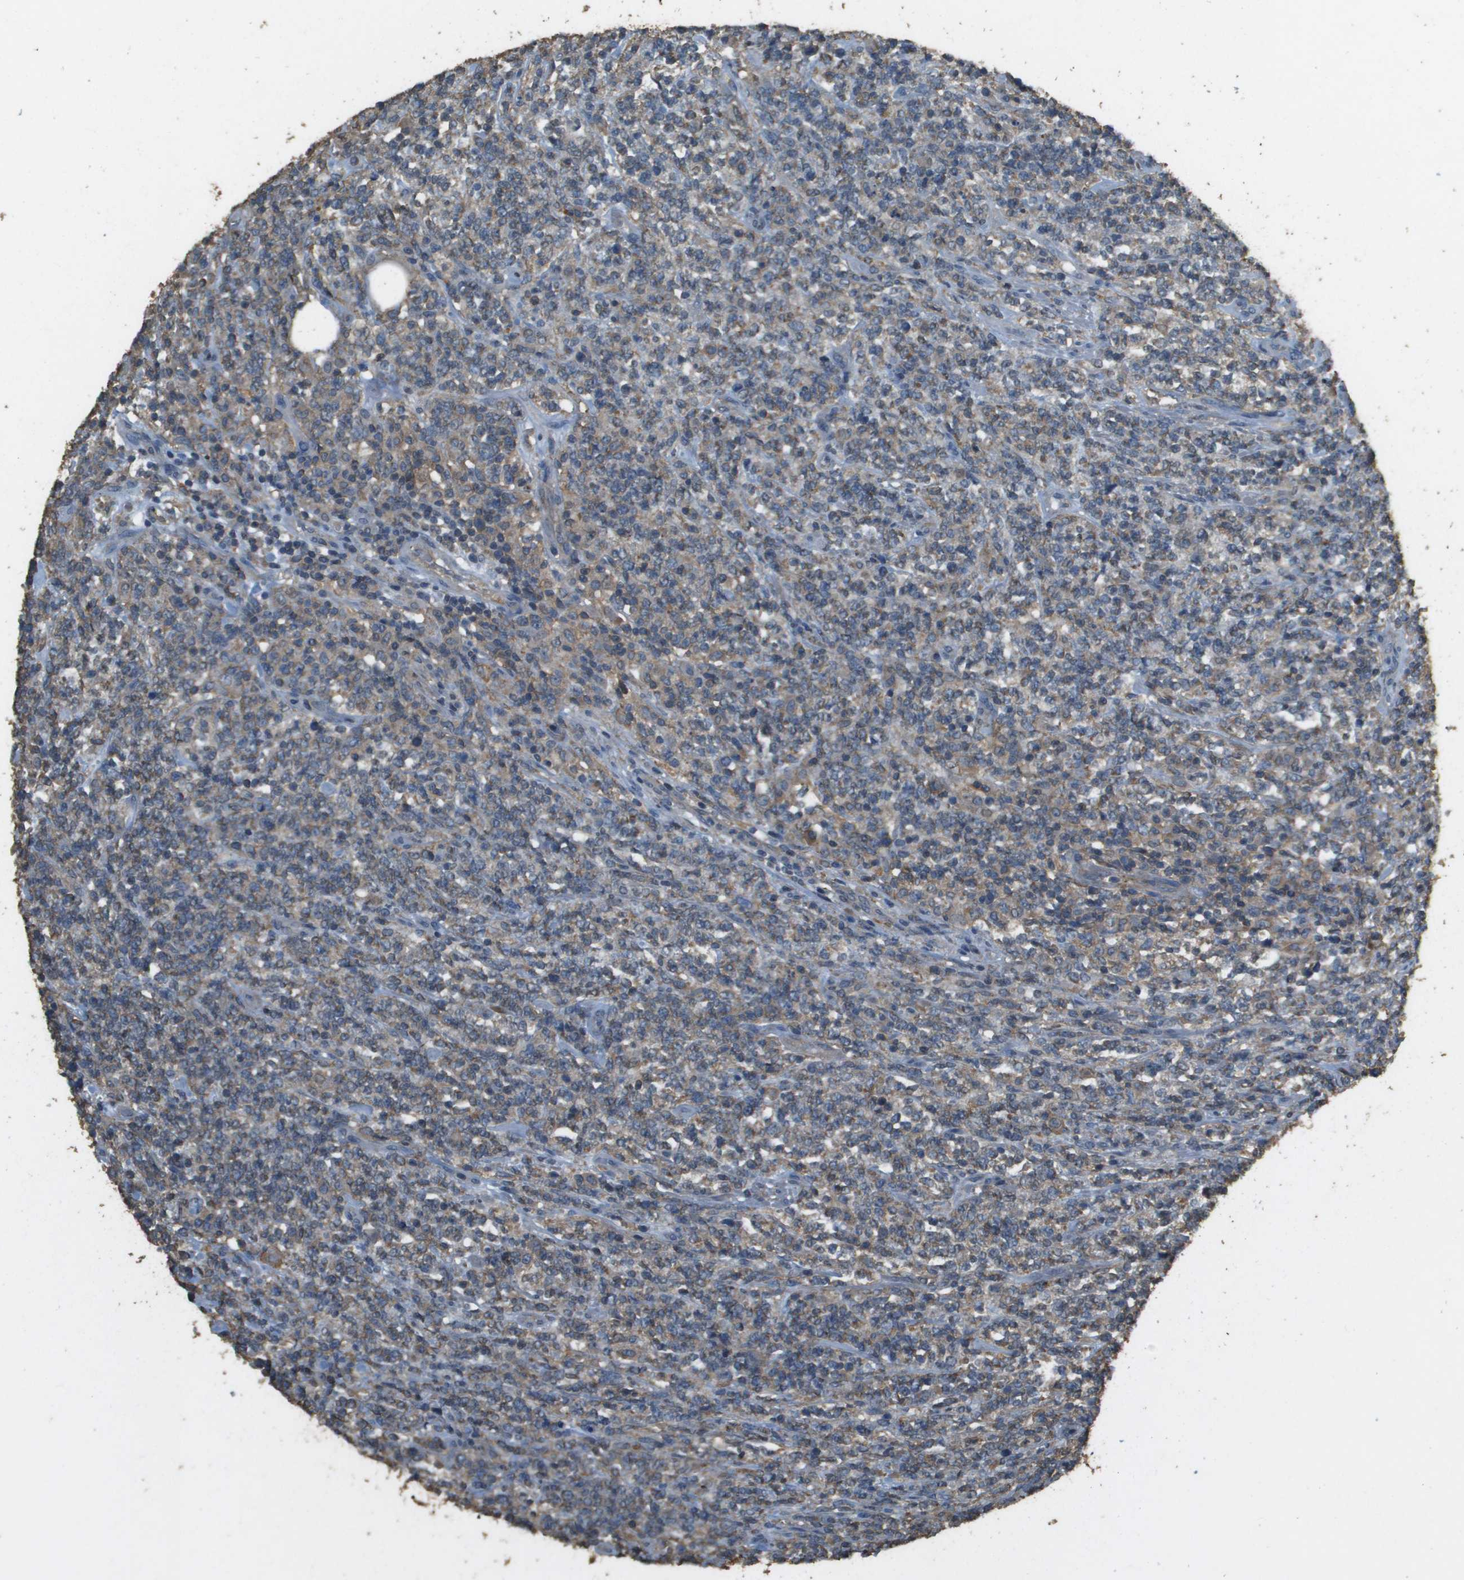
{"staining": {"intensity": "weak", "quantity": "<25%", "location": "cytoplasmic/membranous"}, "tissue": "lymphoma", "cell_type": "Tumor cells", "image_type": "cancer", "snomed": [{"axis": "morphology", "description": "Malignant lymphoma, non-Hodgkin's type, High grade"}, {"axis": "topography", "description": "Soft tissue"}], "caption": "Tumor cells are negative for protein expression in human lymphoma.", "gene": "MS4A7", "patient": {"sex": "male", "age": 18}}